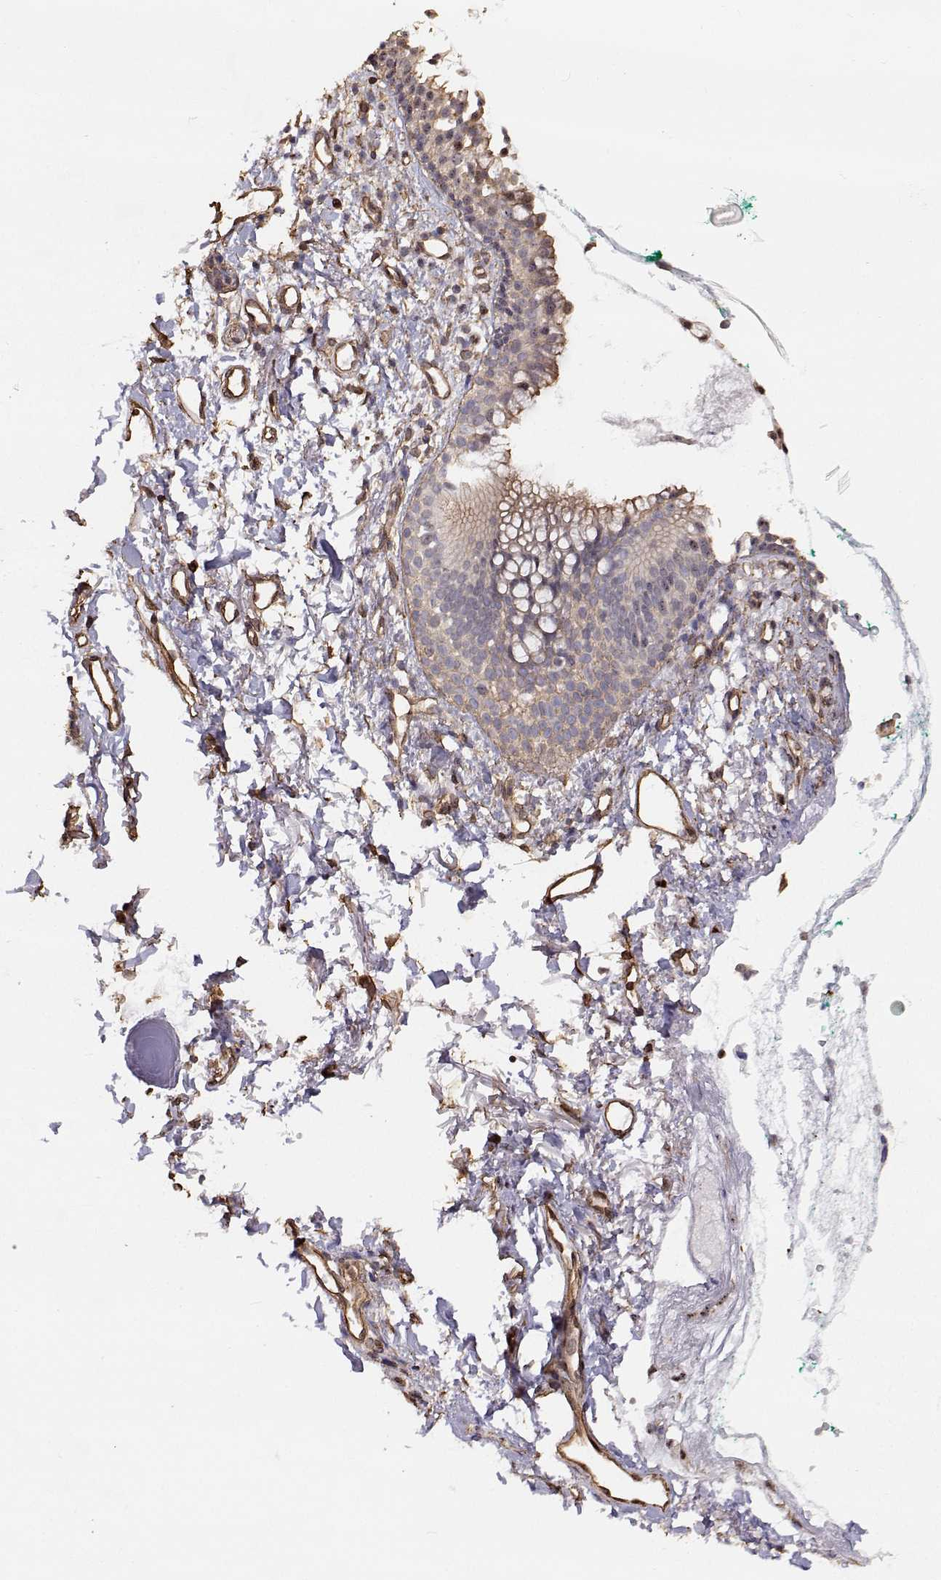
{"staining": {"intensity": "weak", "quantity": "25%-75%", "location": "cytoplasmic/membranous"}, "tissue": "nasopharynx", "cell_type": "Respiratory epithelial cells", "image_type": "normal", "snomed": [{"axis": "morphology", "description": "Normal tissue, NOS"}, {"axis": "morphology", "description": "Basal cell carcinoma"}, {"axis": "topography", "description": "Cartilage tissue"}, {"axis": "topography", "description": "Nasopharynx"}, {"axis": "topography", "description": "Oral tissue"}], "caption": "A micrograph of human nasopharynx stained for a protein reveals weak cytoplasmic/membranous brown staining in respiratory epithelial cells. The staining was performed using DAB to visualize the protein expression in brown, while the nuclei were stained in blue with hematoxylin (Magnification: 20x).", "gene": "GSDMA", "patient": {"sex": "female", "age": 77}}